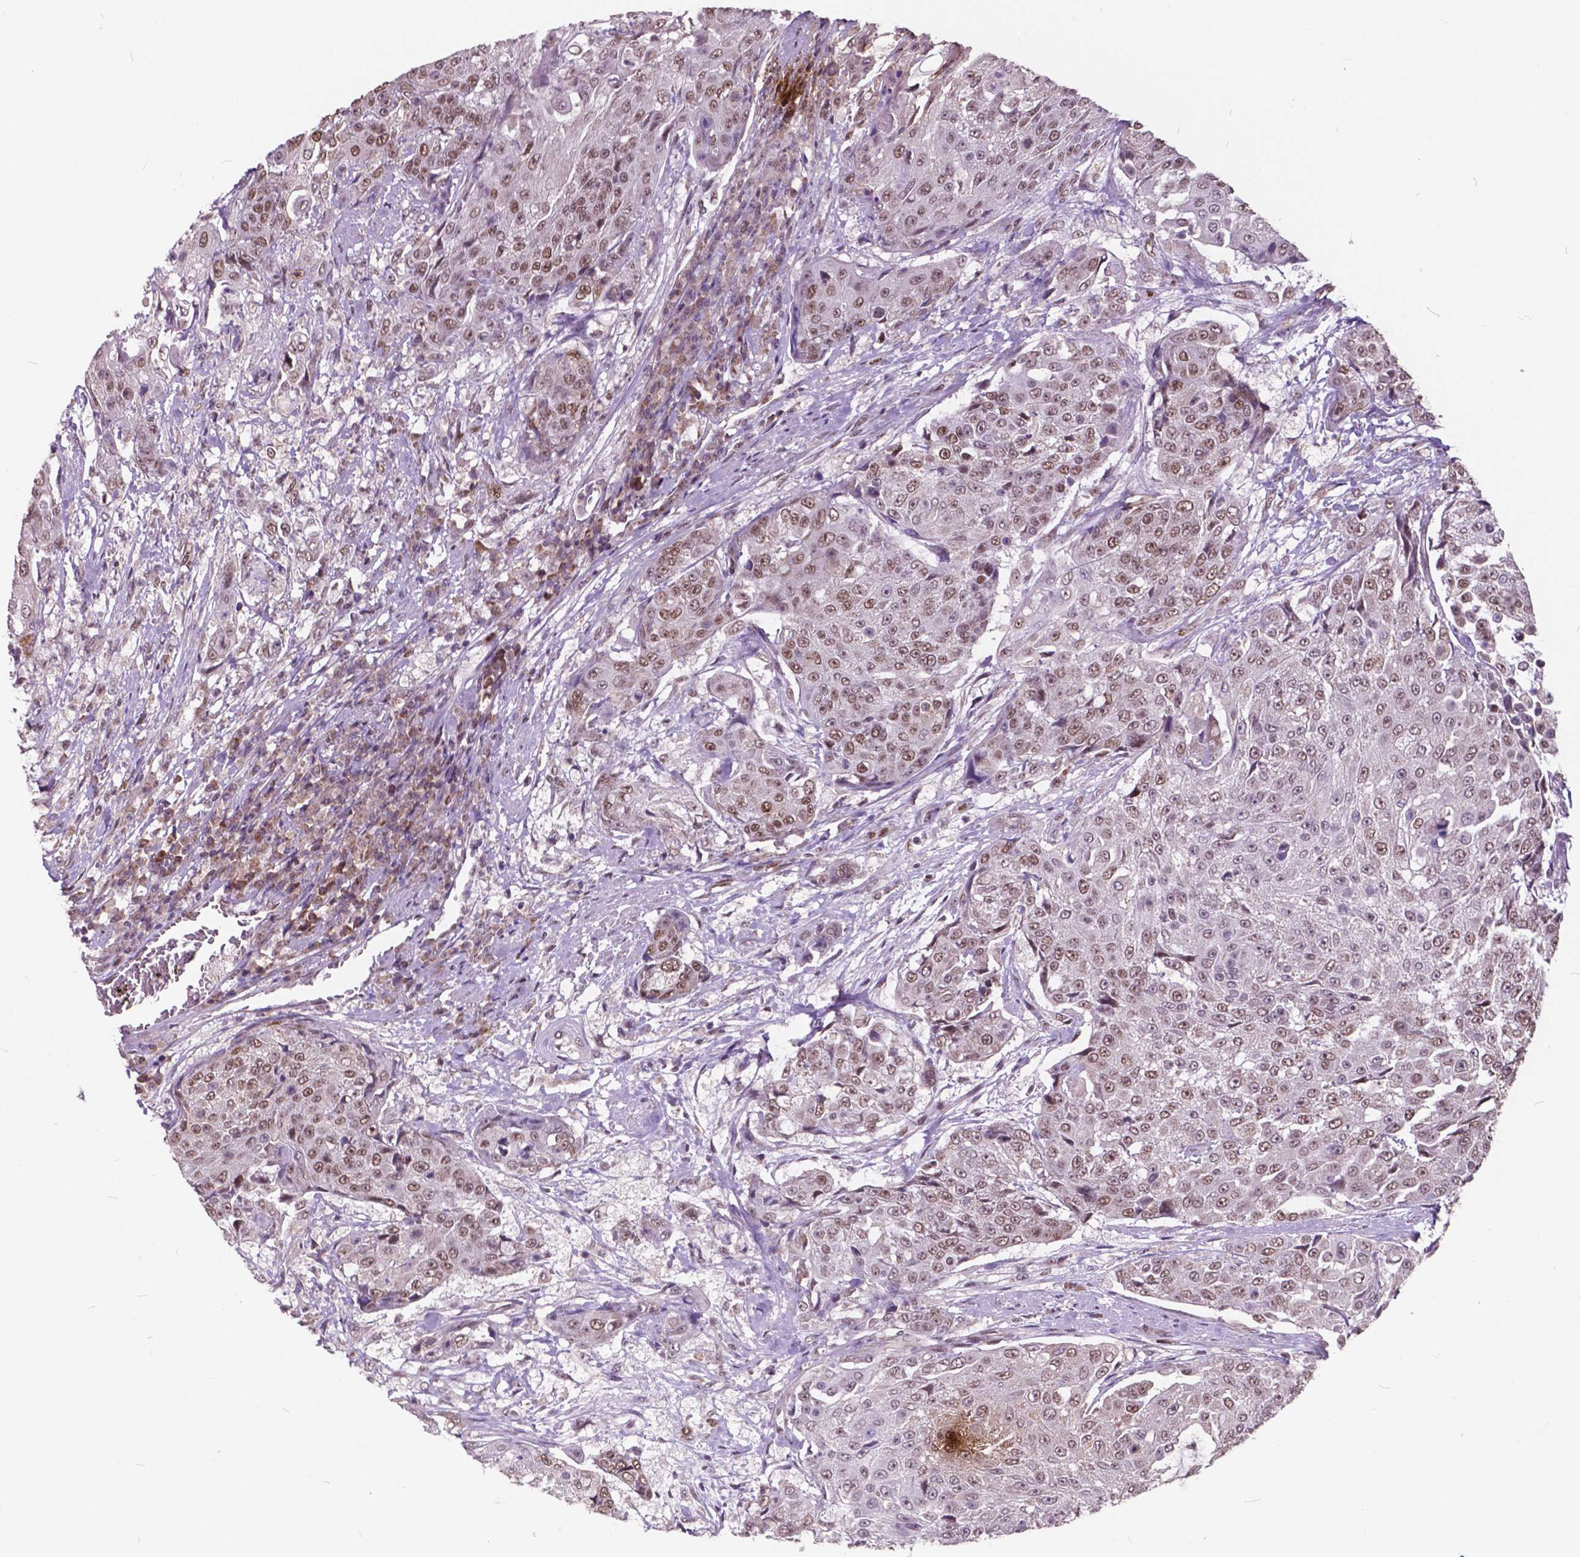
{"staining": {"intensity": "moderate", "quantity": ">75%", "location": "nuclear"}, "tissue": "urothelial cancer", "cell_type": "Tumor cells", "image_type": "cancer", "snomed": [{"axis": "morphology", "description": "Urothelial carcinoma, High grade"}, {"axis": "topography", "description": "Urinary bladder"}], "caption": "Protein staining of urothelial cancer tissue demonstrates moderate nuclear positivity in approximately >75% of tumor cells.", "gene": "MSH2", "patient": {"sex": "female", "age": 63}}